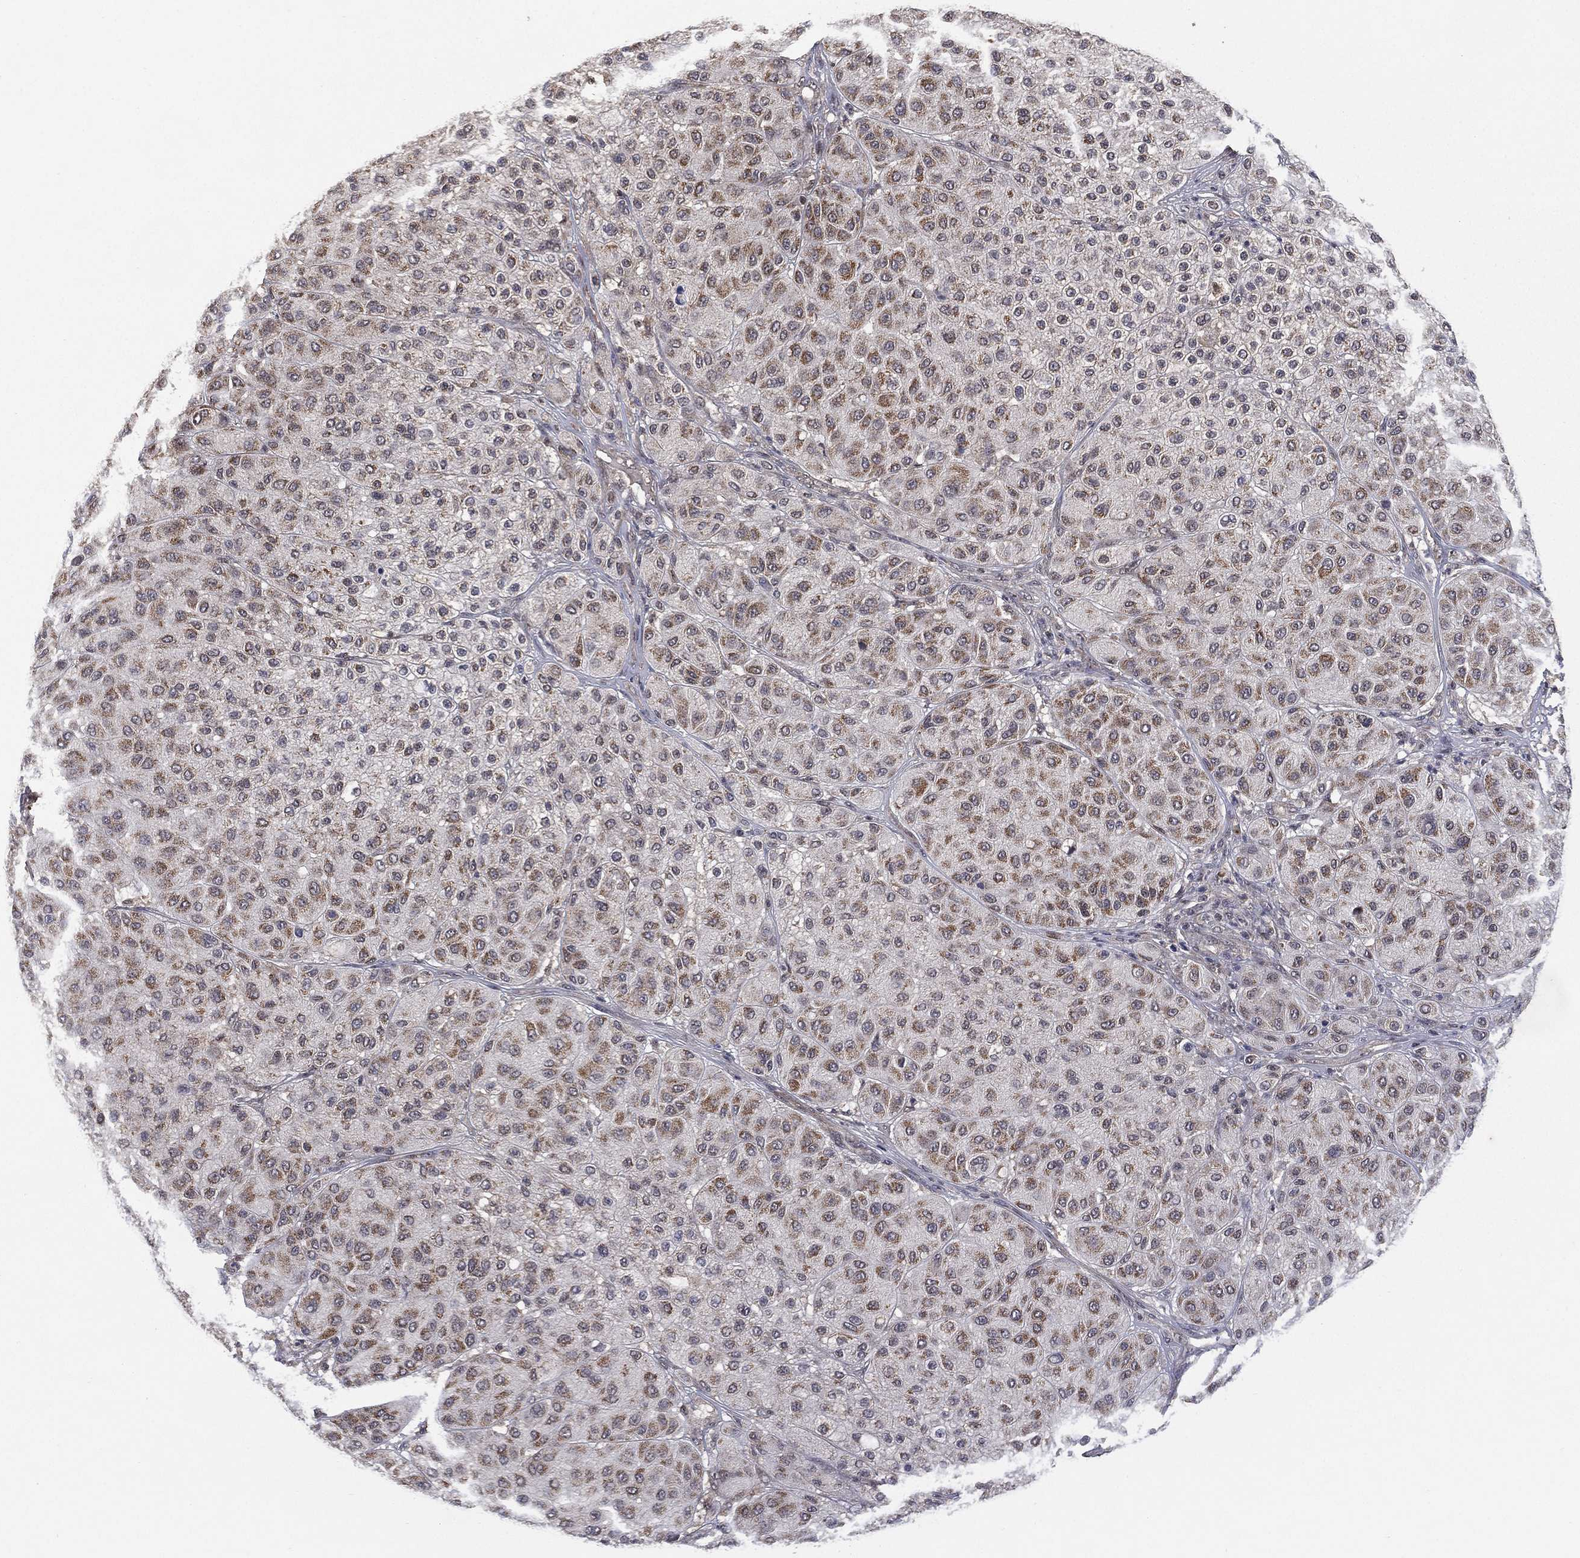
{"staining": {"intensity": "weak", "quantity": "25%-75%", "location": "cytoplasmic/membranous"}, "tissue": "melanoma", "cell_type": "Tumor cells", "image_type": "cancer", "snomed": [{"axis": "morphology", "description": "Malignant melanoma, Metastatic site"}, {"axis": "topography", "description": "Smooth muscle"}], "caption": "Immunohistochemistry (IHC) of human melanoma displays low levels of weak cytoplasmic/membranous expression in about 25%-75% of tumor cells.", "gene": "NELFCD", "patient": {"sex": "male", "age": 41}}